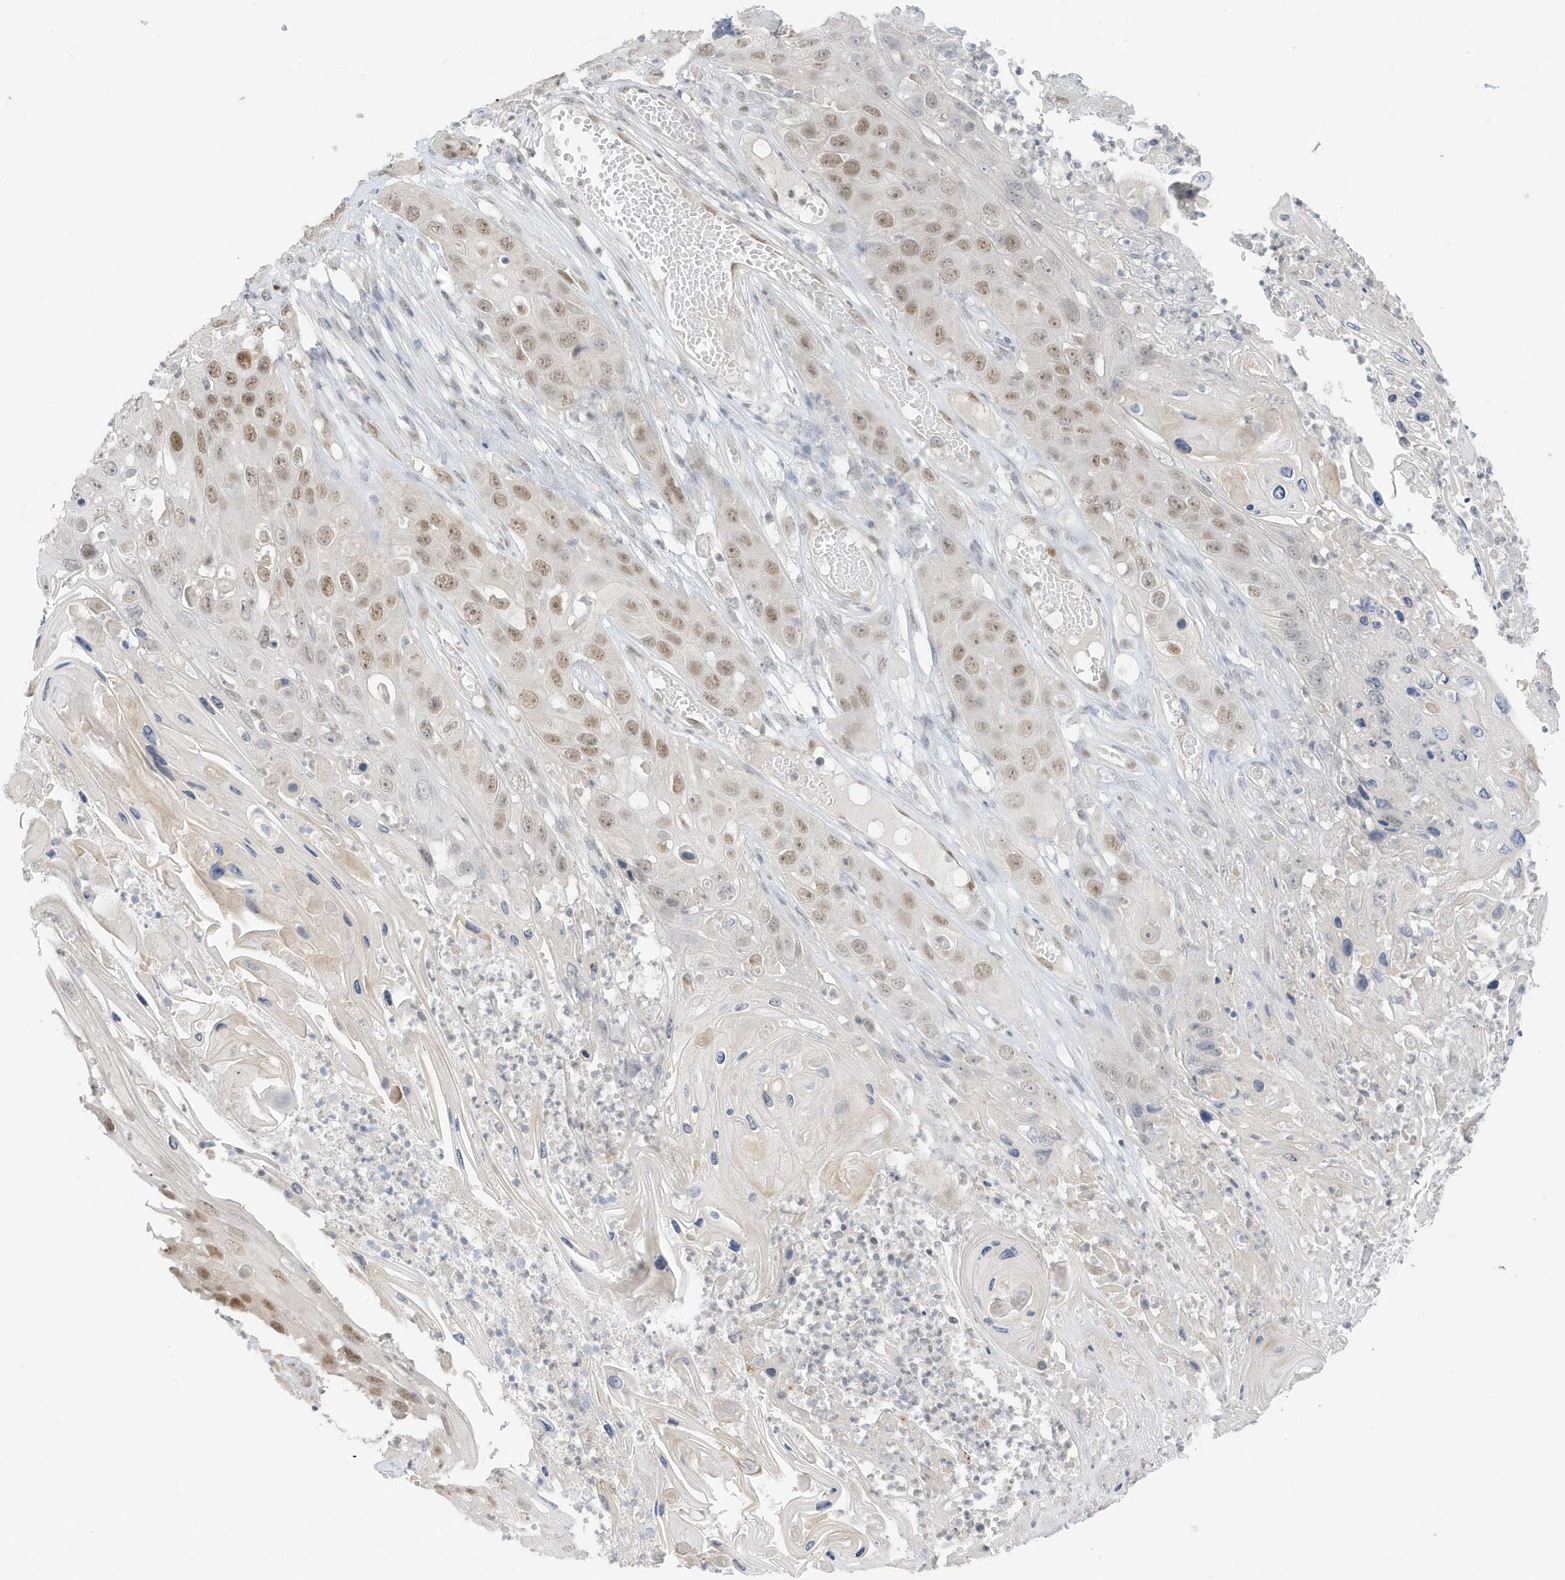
{"staining": {"intensity": "moderate", "quantity": ">75%", "location": "nuclear"}, "tissue": "skin cancer", "cell_type": "Tumor cells", "image_type": "cancer", "snomed": [{"axis": "morphology", "description": "Squamous cell carcinoma, NOS"}, {"axis": "topography", "description": "Skin"}], "caption": "Immunohistochemistry histopathology image of human skin cancer stained for a protein (brown), which reveals medium levels of moderate nuclear positivity in about >75% of tumor cells.", "gene": "MSL3", "patient": {"sex": "male", "age": 55}}